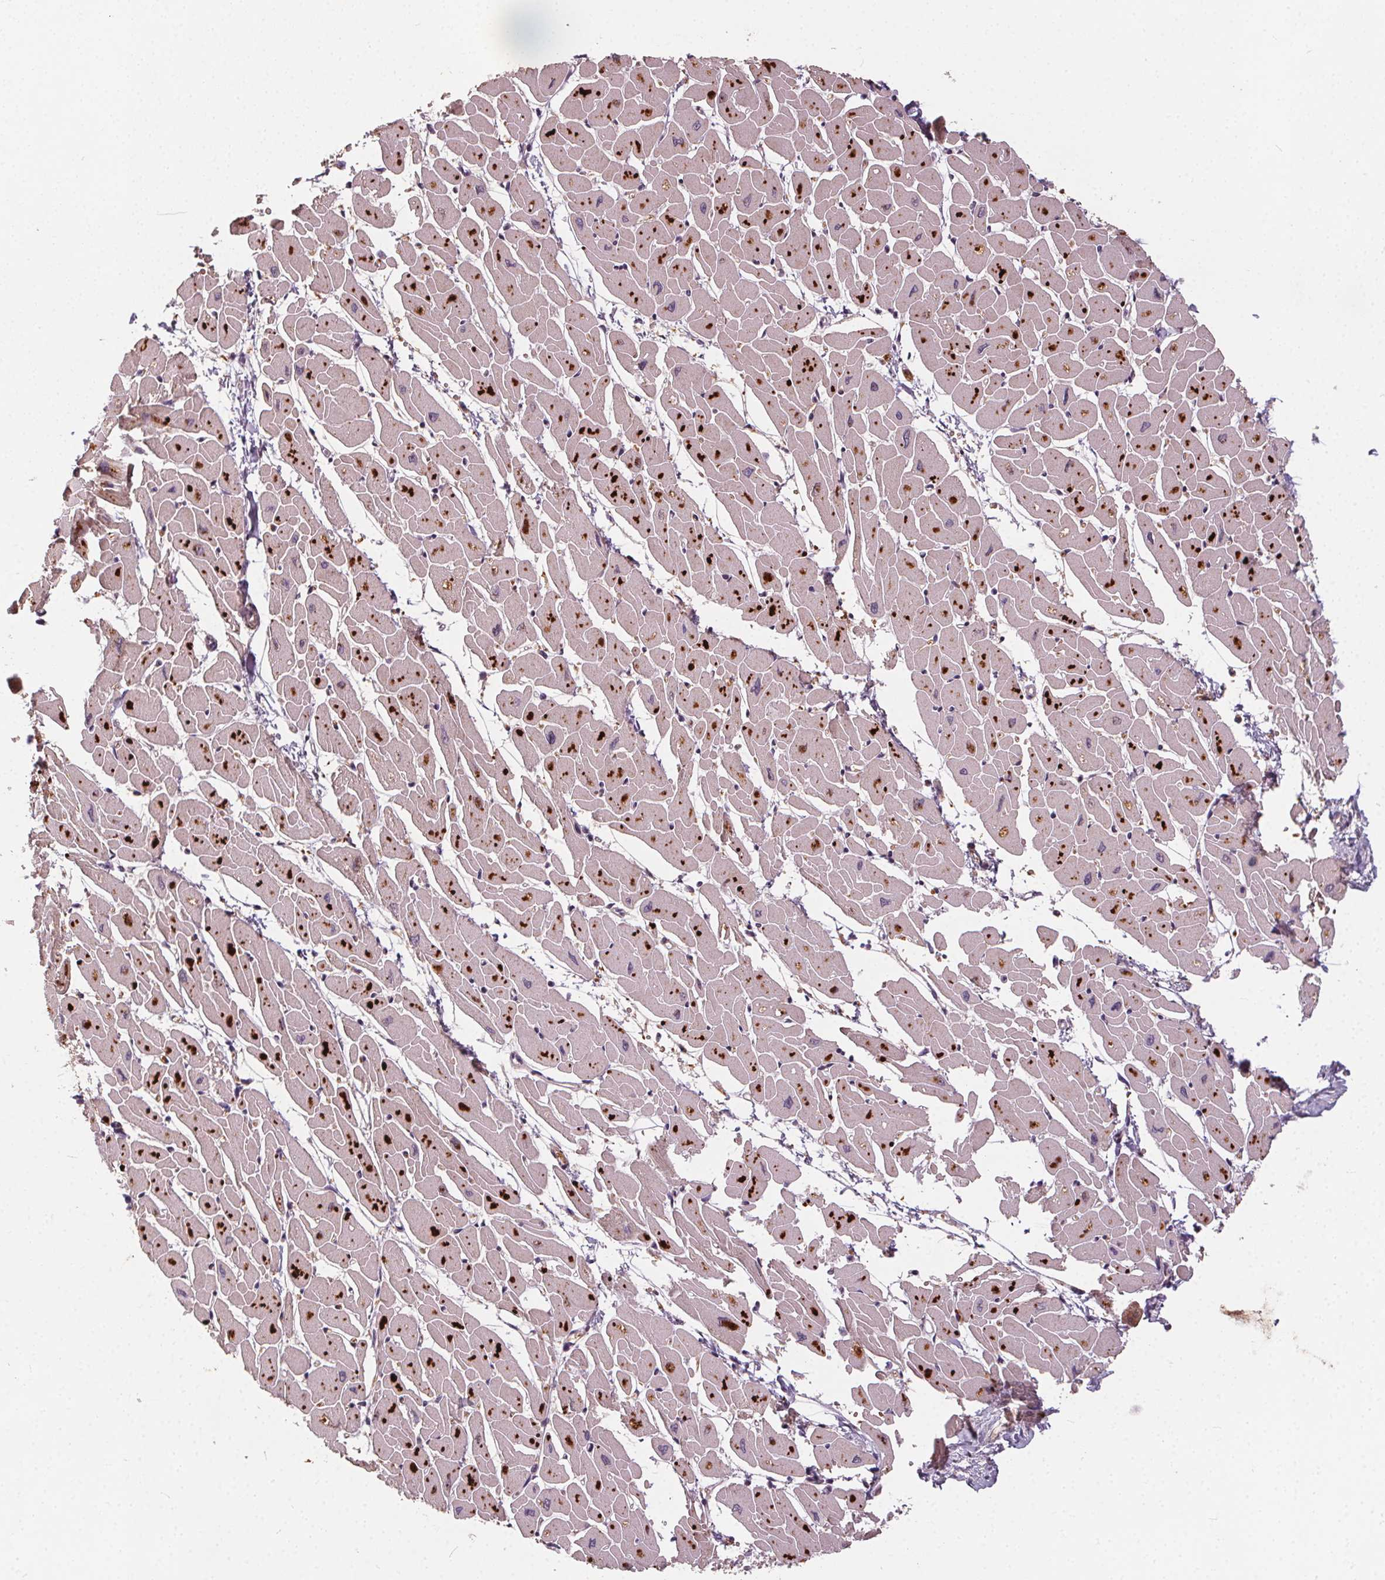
{"staining": {"intensity": "strong", "quantity": "25%-75%", "location": "cytoplasmic/membranous"}, "tissue": "heart muscle", "cell_type": "Cardiomyocytes", "image_type": "normal", "snomed": [{"axis": "morphology", "description": "Normal tissue, NOS"}, {"axis": "topography", "description": "Heart"}], "caption": "This is a micrograph of immunohistochemistry (IHC) staining of benign heart muscle, which shows strong expression in the cytoplasmic/membranous of cardiomyocytes.", "gene": "IPO13", "patient": {"sex": "male", "age": 57}}